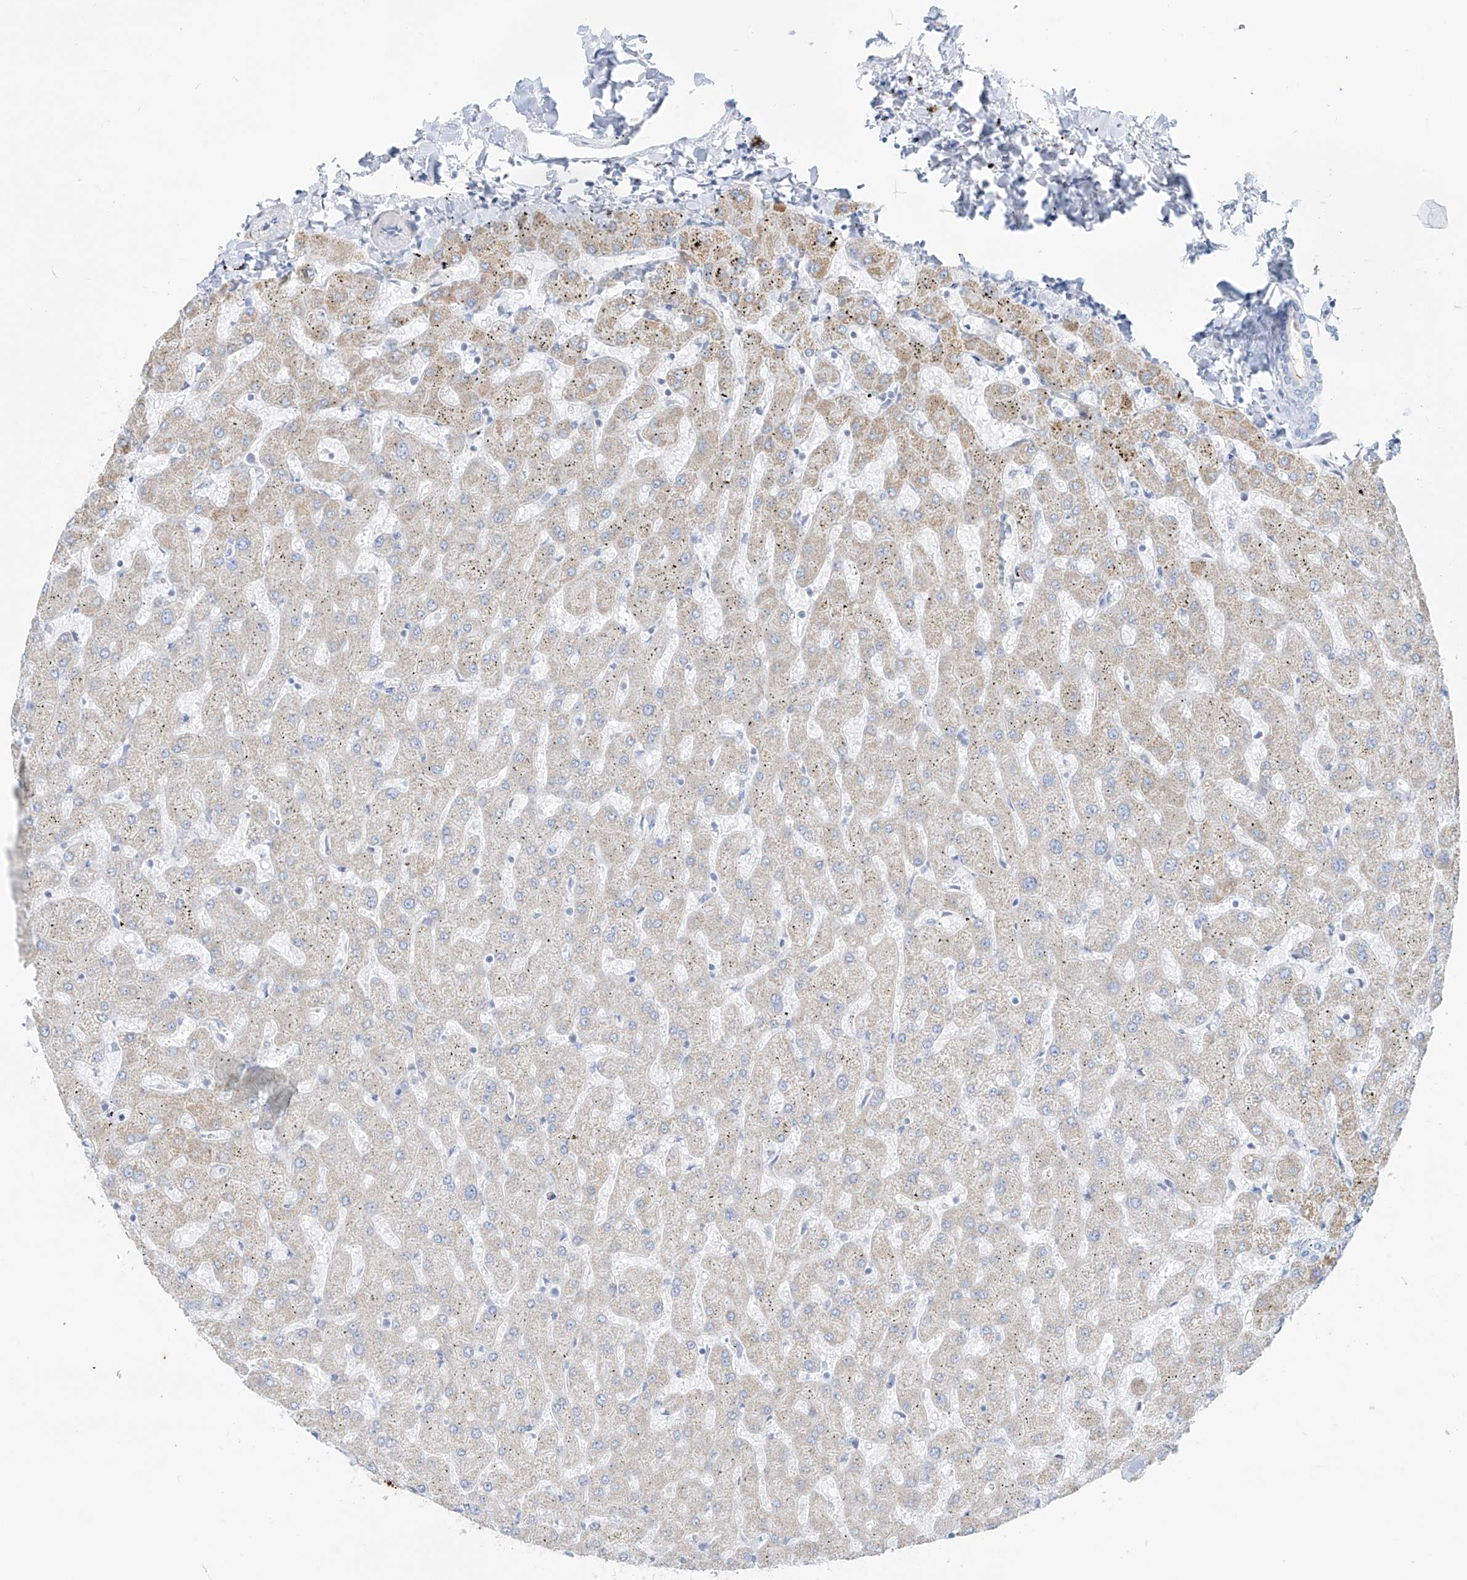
{"staining": {"intensity": "negative", "quantity": "none", "location": "none"}, "tissue": "liver", "cell_type": "Cholangiocytes", "image_type": "normal", "snomed": [{"axis": "morphology", "description": "Normal tissue, NOS"}, {"axis": "topography", "description": "Liver"}], "caption": "IHC micrograph of unremarkable liver: liver stained with DAB demonstrates no significant protein expression in cholangiocytes. The staining is performed using DAB brown chromogen with nuclei counter-stained in using hematoxylin.", "gene": "SLC26A3", "patient": {"sex": "female", "age": 63}}